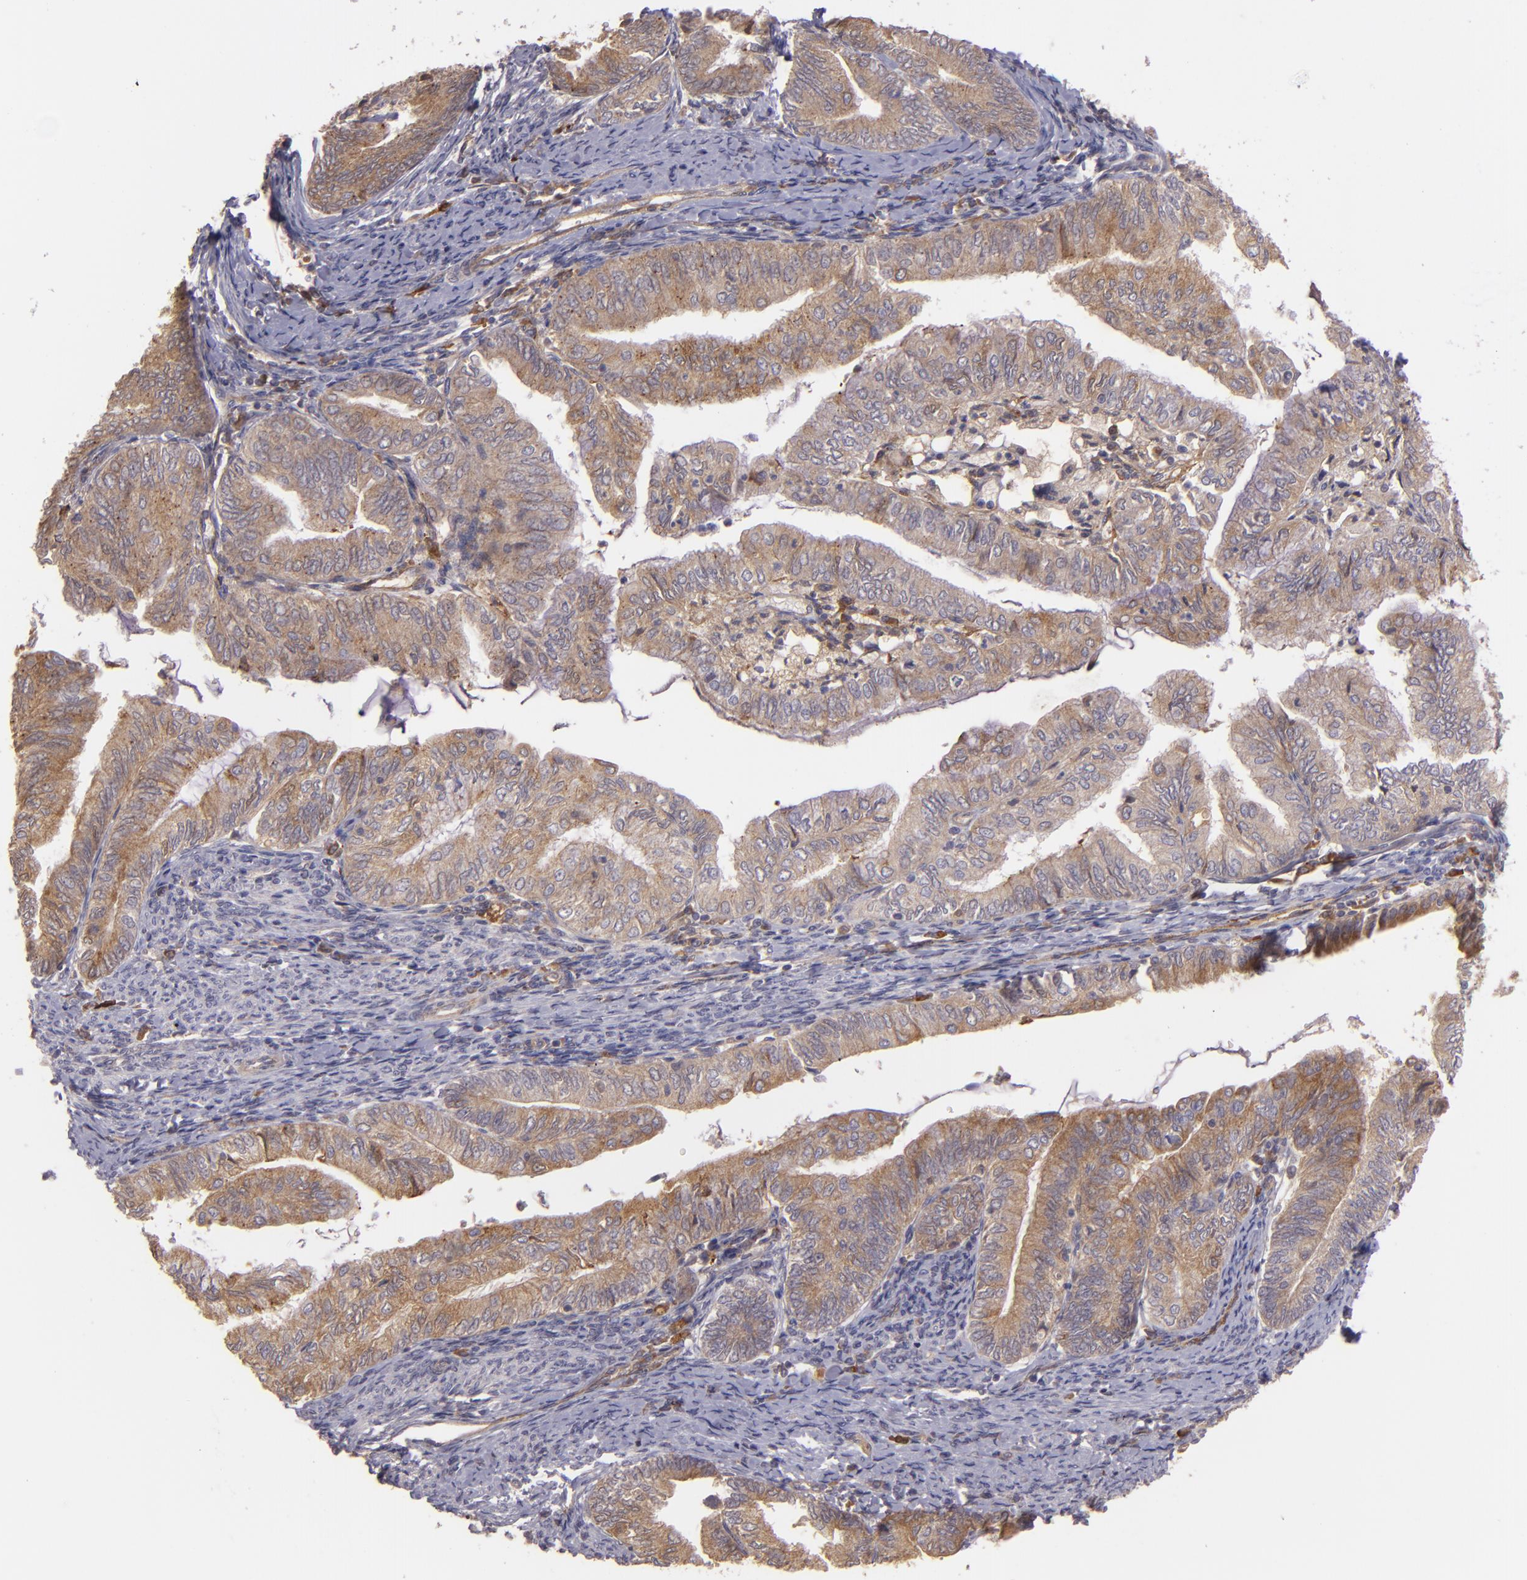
{"staining": {"intensity": "moderate", "quantity": ">75%", "location": "cytoplasmic/membranous"}, "tissue": "endometrial cancer", "cell_type": "Tumor cells", "image_type": "cancer", "snomed": [{"axis": "morphology", "description": "Adenocarcinoma, NOS"}, {"axis": "topography", "description": "Endometrium"}], "caption": "High-magnification brightfield microscopy of endometrial adenocarcinoma stained with DAB (brown) and counterstained with hematoxylin (blue). tumor cells exhibit moderate cytoplasmic/membranous expression is appreciated in approximately>75% of cells.", "gene": "ECE1", "patient": {"sex": "female", "age": 66}}